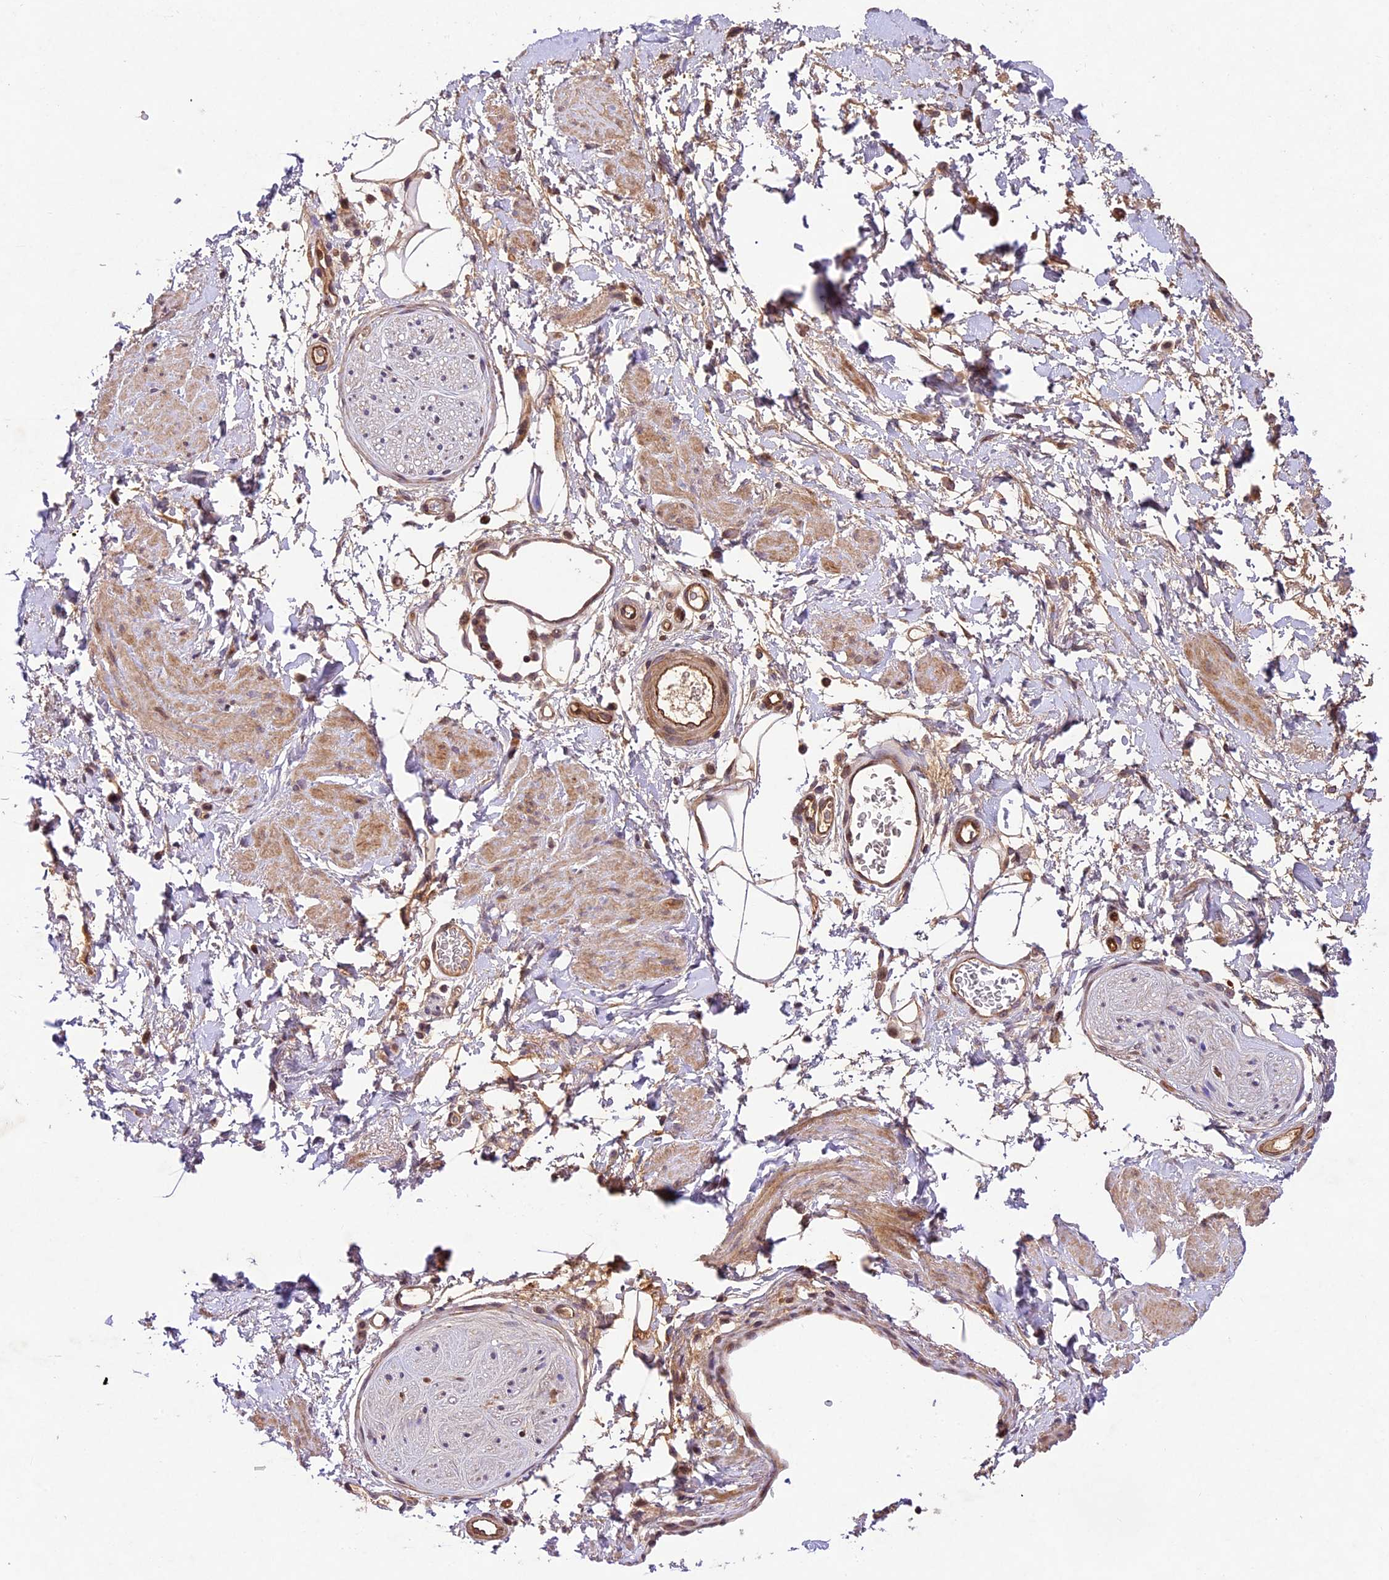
{"staining": {"intensity": "moderate", "quantity": "25%-75%", "location": "cytoplasmic/membranous"}, "tissue": "adipose tissue", "cell_type": "Adipocytes", "image_type": "normal", "snomed": [{"axis": "morphology", "description": "Normal tissue, NOS"}, {"axis": "morphology", "description": "Adenocarcinoma, NOS"}, {"axis": "topography", "description": "Rectum"}, {"axis": "topography", "description": "Vagina"}, {"axis": "topography", "description": "Peripheral nerve tissue"}], "caption": "DAB (3,3'-diaminobenzidine) immunohistochemical staining of benign human adipose tissue demonstrates moderate cytoplasmic/membranous protein staining in about 25%-75% of adipocytes.", "gene": "CCSER1", "patient": {"sex": "female", "age": 71}}